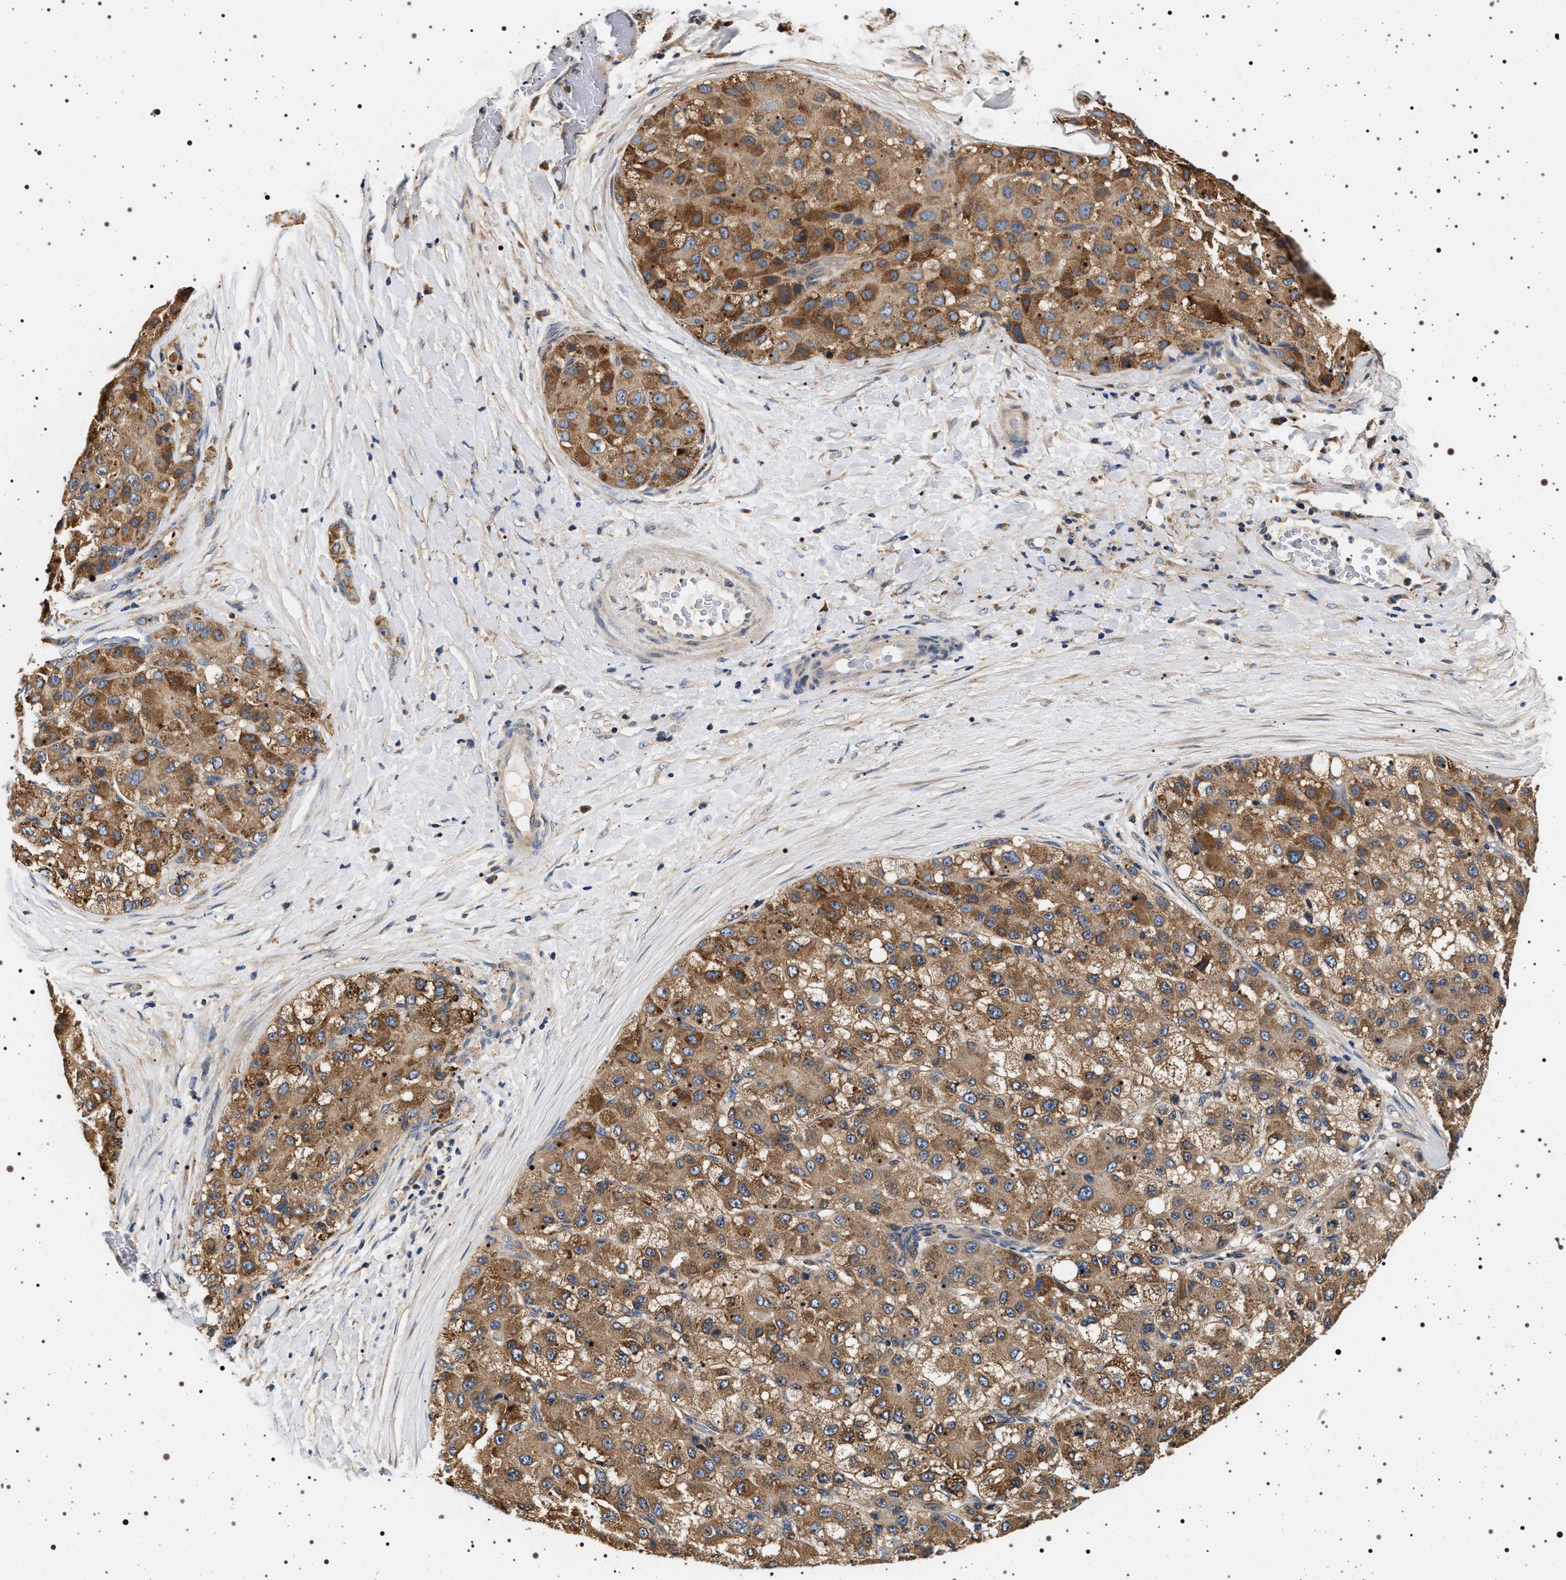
{"staining": {"intensity": "moderate", "quantity": ">75%", "location": "cytoplasmic/membranous"}, "tissue": "liver cancer", "cell_type": "Tumor cells", "image_type": "cancer", "snomed": [{"axis": "morphology", "description": "Carcinoma, Hepatocellular, NOS"}, {"axis": "topography", "description": "Liver"}], "caption": "This is an image of immunohistochemistry staining of liver cancer (hepatocellular carcinoma), which shows moderate staining in the cytoplasmic/membranous of tumor cells.", "gene": "DCBLD2", "patient": {"sex": "male", "age": 80}}